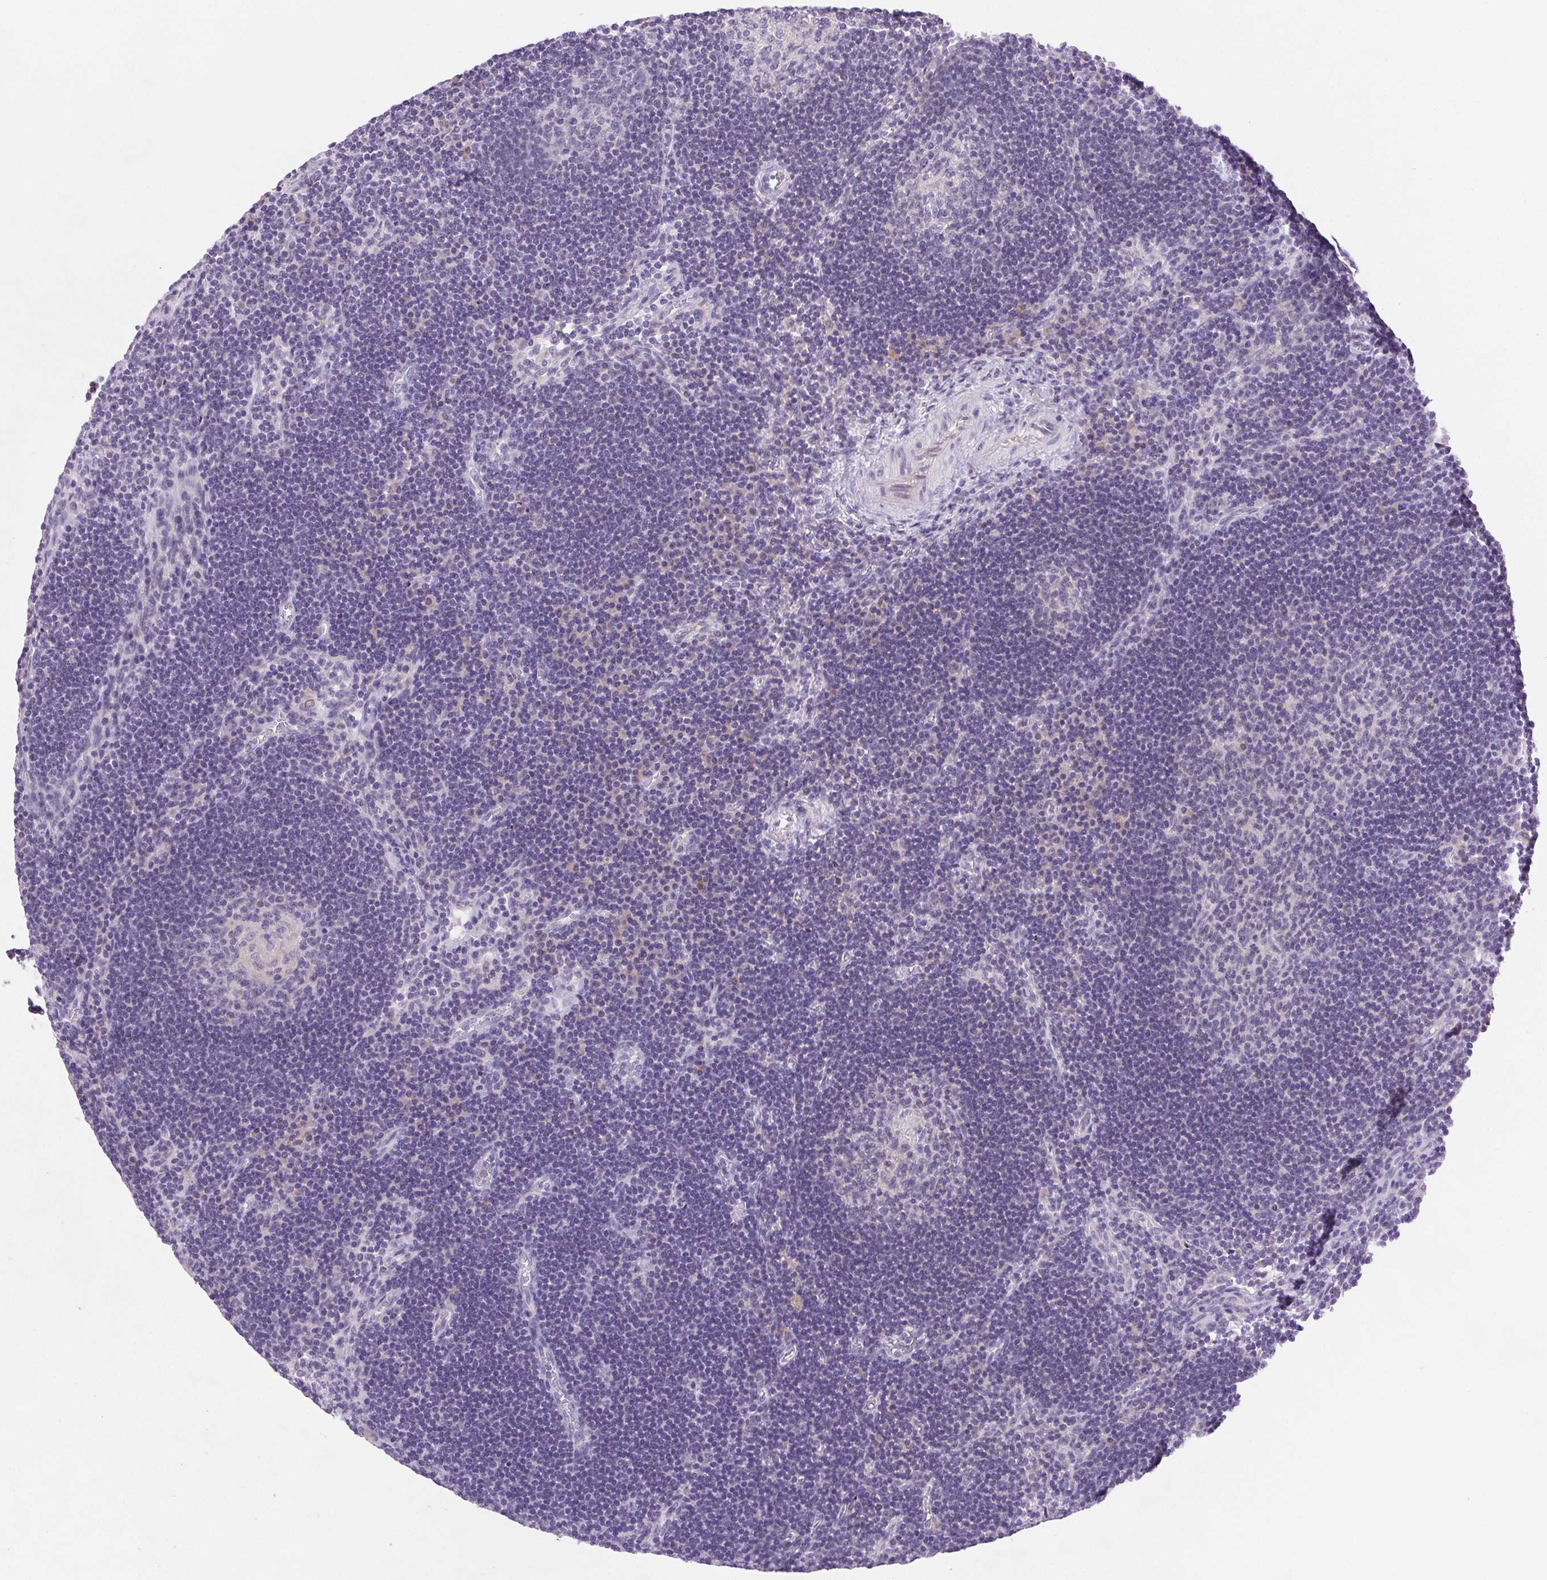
{"staining": {"intensity": "negative", "quantity": "none", "location": "none"}, "tissue": "lymph node", "cell_type": "Germinal center cells", "image_type": "normal", "snomed": [{"axis": "morphology", "description": "Normal tissue, NOS"}, {"axis": "topography", "description": "Lymph node"}], "caption": "Immunohistochemical staining of normal lymph node shows no significant positivity in germinal center cells.", "gene": "ARHGAP11B", "patient": {"sex": "male", "age": 67}}